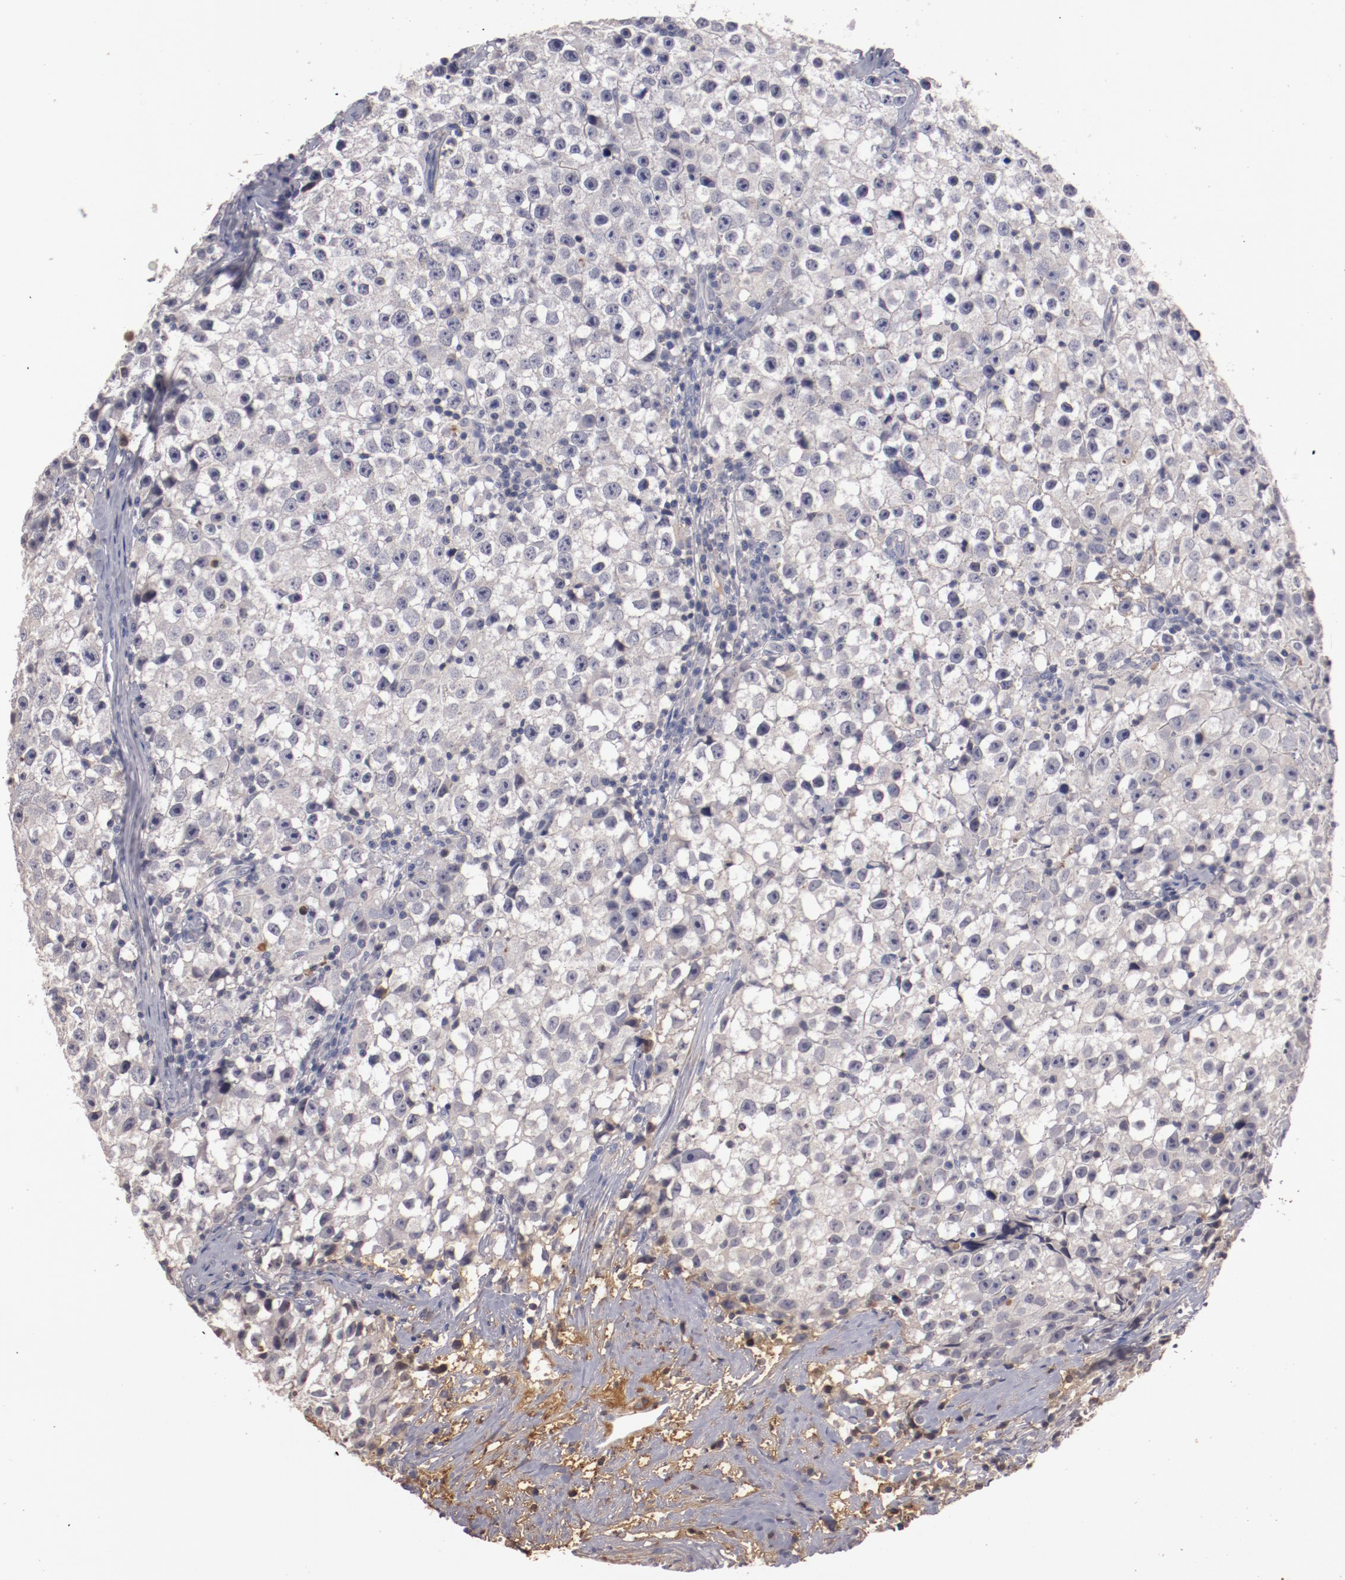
{"staining": {"intensity": "negative", "quantity": "none", "location": "none"}, "tissue": "testis cancer", "cell_type": "Tumor cells", "image_type": "cancer", "snomed": [{"axis": "morphology", "description": "Seminoma, NOS"}, {"axis": "topography", "description": "Testis"}], "caption": "Immunohistochemical staining of seminoma (testis) displays no significant staining in tumor cells. (DAB (3,3'-diaminobenzidine) IHC, high magnification).", "gene": "MBL2", "patient": {"sex": "male", "age": 35}}